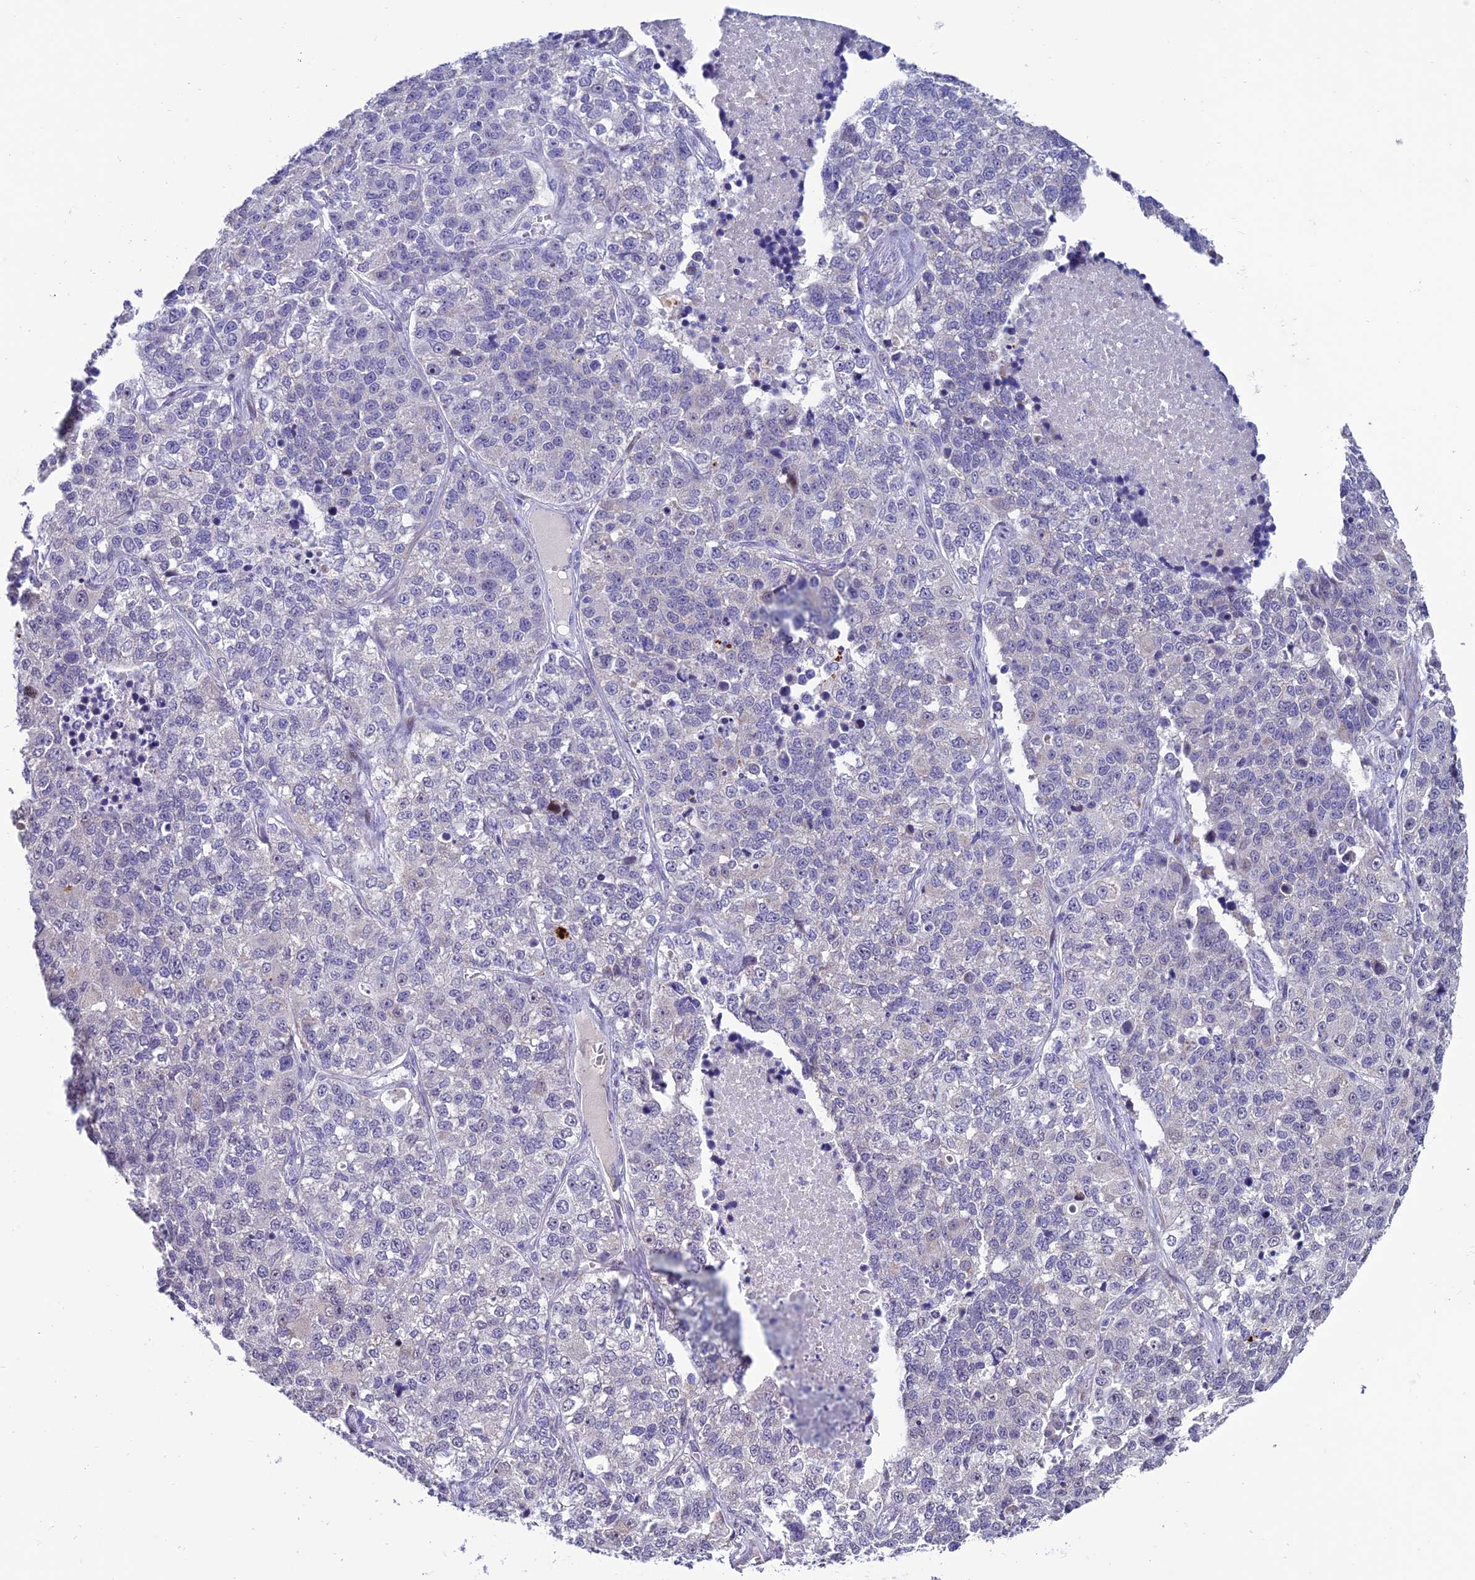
{"staining": {"intensity": "negative", "quantity": "none", "location": "none"}, "tissue": "lung cancer", "cell_type": "Tumor cells", "image_type": "cancer", "snomed": [{"axis": "morphology", "description": "Adenocarcinoma, NOS"}, {"axis": "topography", "description": "Lung"}], "caption": "DAB (3,3'-diaminobenzidine) immunohistochemical staining of human adenocarcinoma (lung) reveals no significant staining in tumor cells. (Stains: DAB (3,3'-diaminobenzidine) immunohistochemistry with hematoxylin counter stain, Microscopy: brightfield microscopy at high magnification).", "gene": "SLC10A1", "patient": {"sex": "male", "age": 49}}